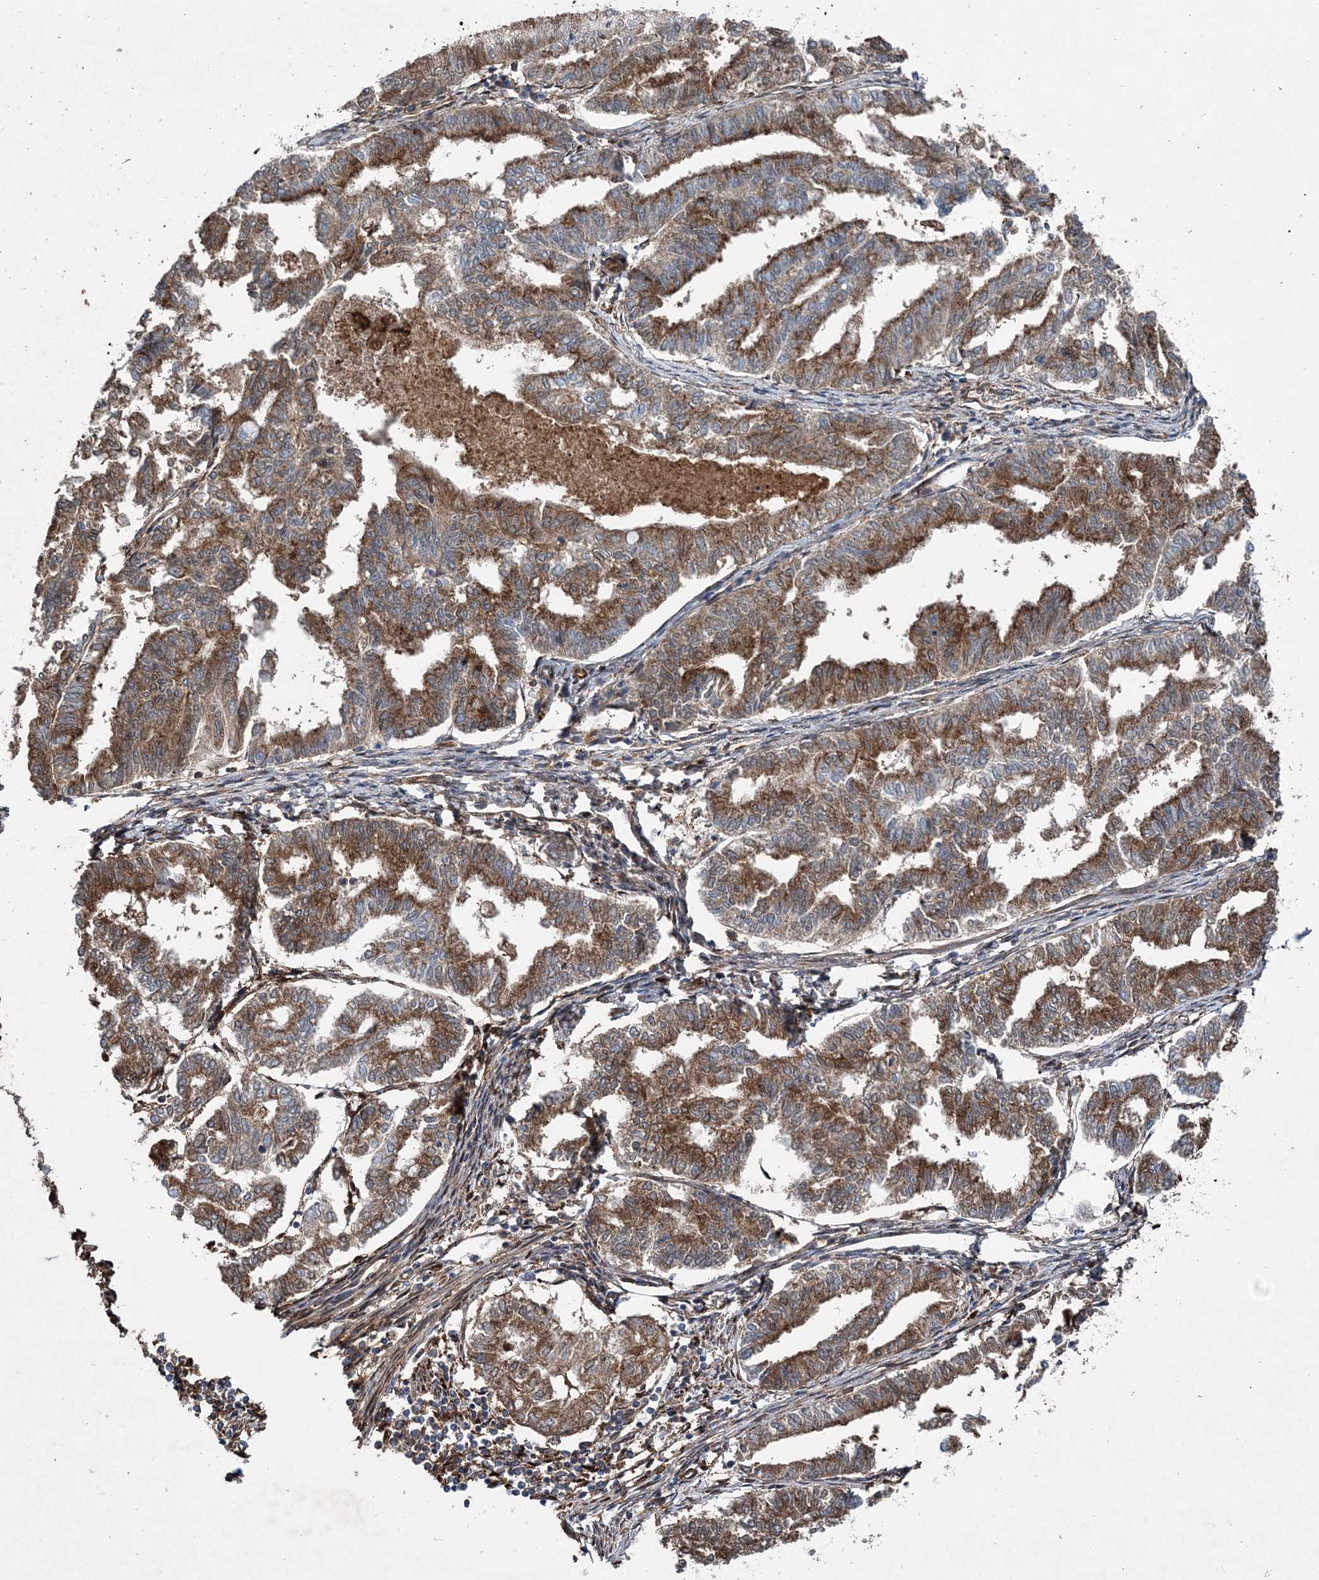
{"staining": {"intensity": "moderate", "quantity": ">75%", "location": "cytoplasmic/membranous"}, "tissue": "endometrial cancer", "cell_type": "Tumor cells", "image_type": "cancer", "snomed": [{"axis": "morphology", "description": "Adenocarcinoma, NOS"}, {"axis": "topography", "description": "Endometrium"}], "caption": "This micrograph exhibits immunohistochemistry staining of human endometrial adenocarcinoma, with medium moderate cytoplasmic/membranous expression in approximately >75% of tumor cells.", "gene": "SPOPL", "patient": {"sex": "female", "age": 79}}